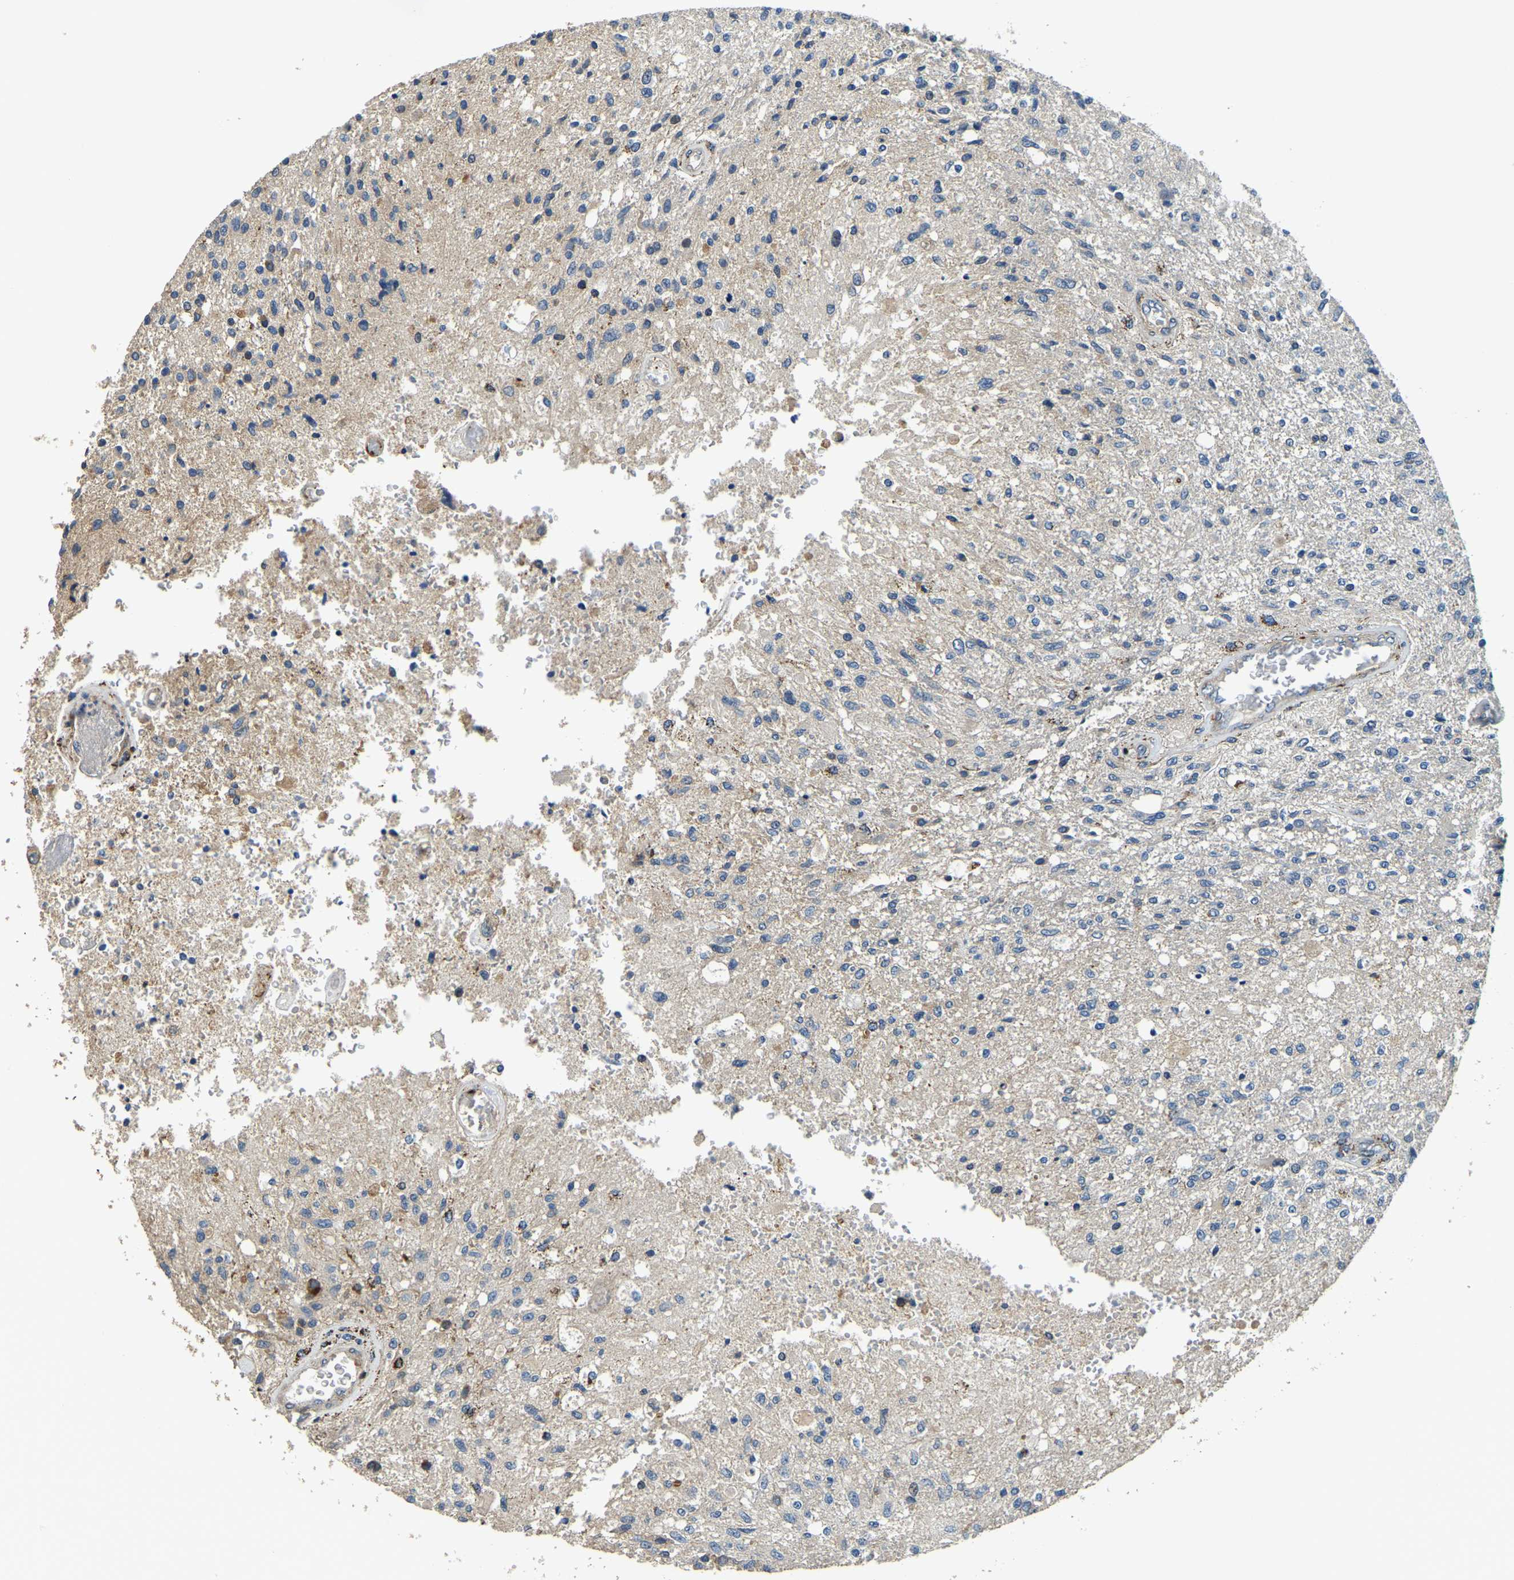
{"staining": {"intensity": "moderate", "quantity": "<25%", "location": "cytoplasmic/membranous"}, "tissue": "glioma", "cell_type": "Tumor cells", "image_type": "cancer", "snomed": [{"axis": "morphology", "description": "Normal tissue, NOS"}, {"axis": "morphology", "description": "Glioma, malignant, High grade"}, {"axis": "topography", "description": "Cerebral cortex"}], "caption": "An image of glioma stained for a protein displays moderate cytoplasmic/membranous brown staining in tumor cells.", "gene": "RNF39", "patient": {"sex": "male", "age": 77}}